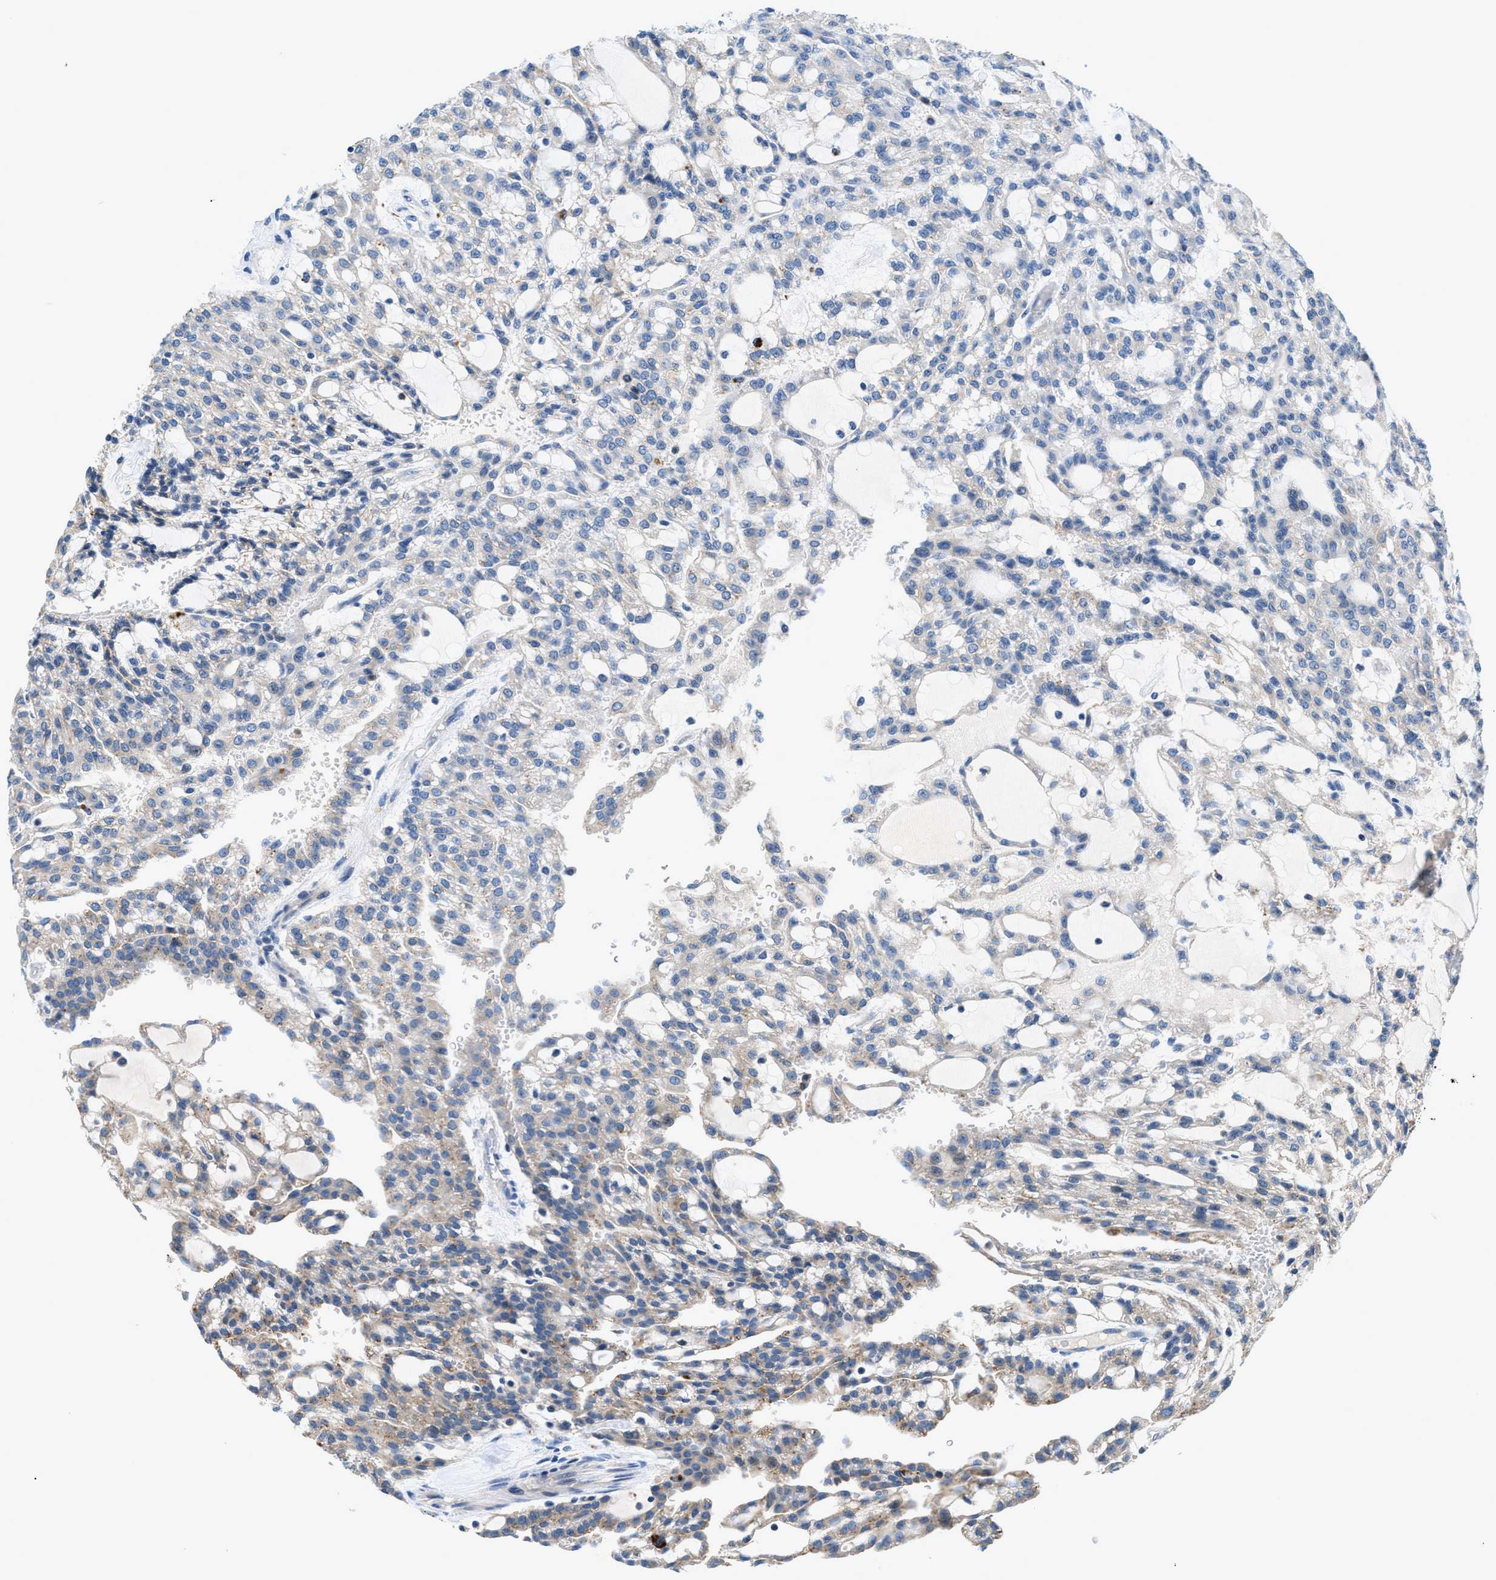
{"staining": {"intensity": "negative", "quantity": "none", "location": "none"}, "tissue": "renal cancer", "cell_type": "Tumor cells", "image_type": "cancer", "snomed": [{"axis": "morphology", "description": "Adenocarcinoma, NOS"}, {"axis": "topography", "description": "Kidney"}], "caption": "Adenocarcinoma (renal) stained for a protein using immunohistochemistry displays no staining tumor cells.", "gene": "ADGRE3", "patient": {"sex": "male", "age": 63}}